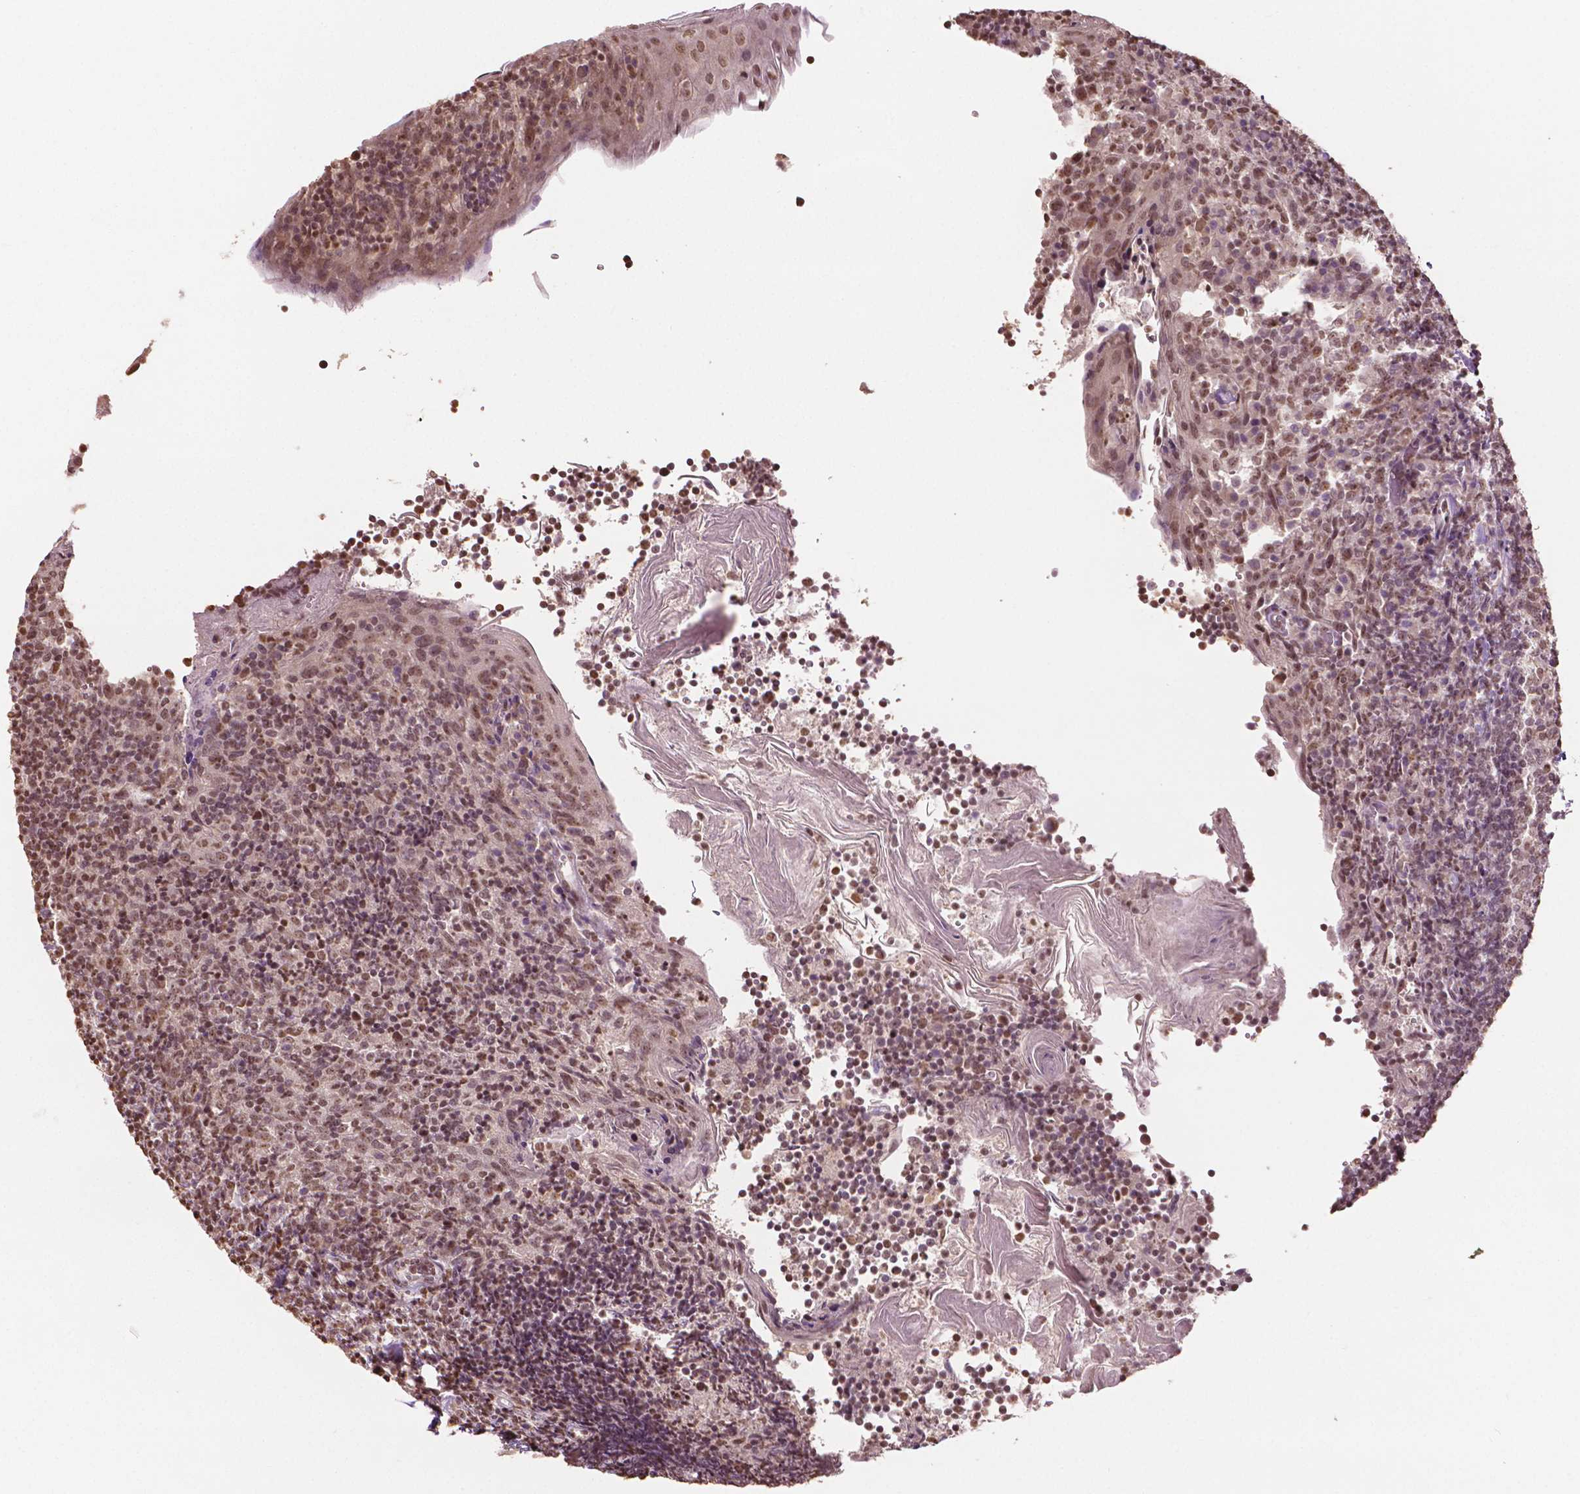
{"staining": {"intensity": "moderate", "quantity": ">75%", "location": "nuclear"}, "tissue": "tonsil", "cell_type": "Germinal center cells", "image_type": "normal", "snomed": [{"axis": "morphology", "description": "Normal tissue, NOS"}, {"axis": "topography", "description": "Tonsil"}], "caption": "Immunohistochemistry (IHC) photomicrograph of unremarkable tonsil: human tonsil stained using IHC reveals medium levels of moderate protein expression localized specifically in the nuclear of germinal center cells, appearing as a nuclear brown color.", "gene": "DEK", "patient": {"sex": "female", "age": 10}}